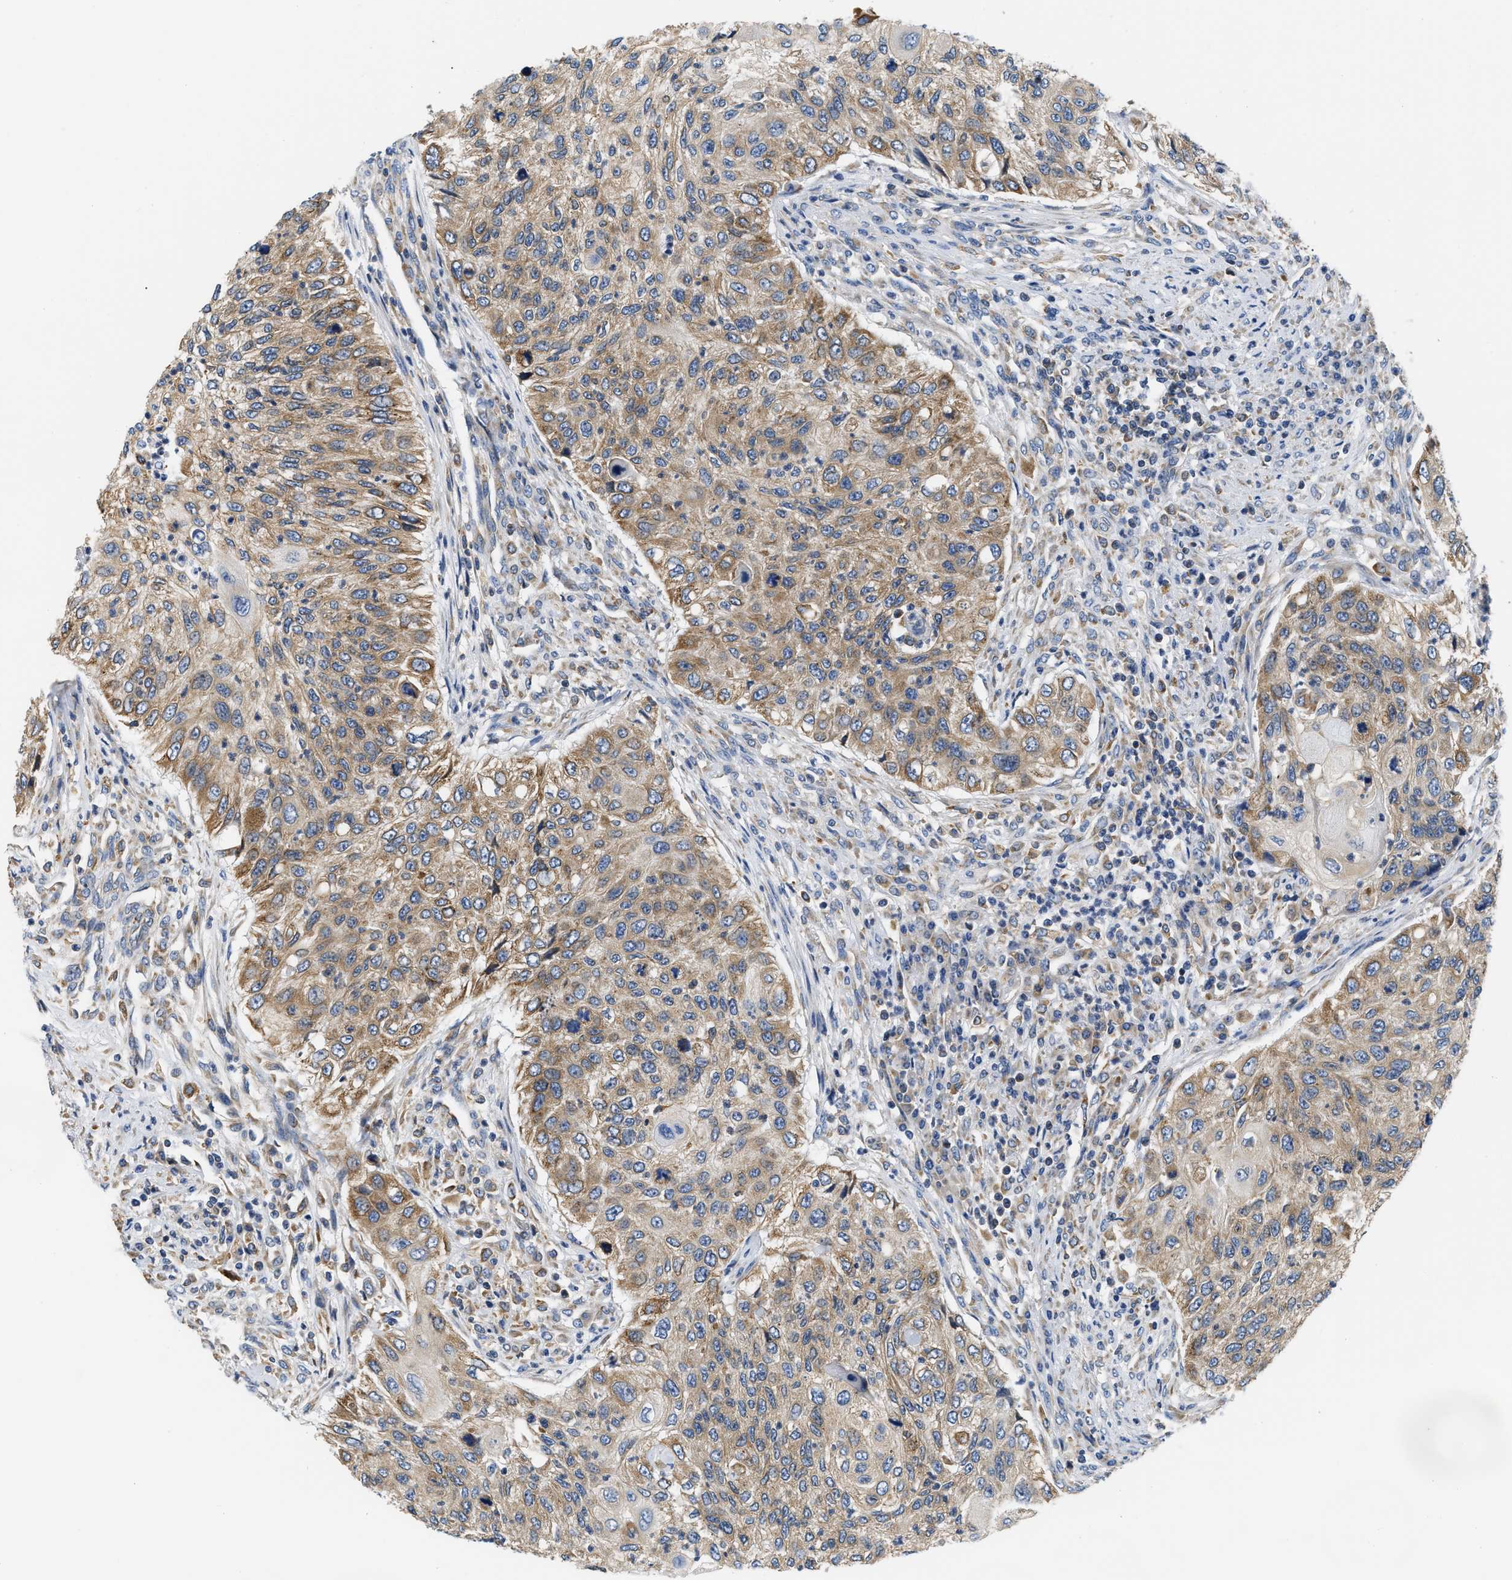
{"staining": {"intensity": "moderate", "quantity": "25%-75%", "location": "cytoplasmic/membranous"}, "tissue": "urothelial cancer", "cell_type": "Tumor cells", "image_type": "cancer", "snomed": [{"axis": "morphology", "description": "Urothelial carcinoma, High grade"}, {"axis": "topography", "description": "Urinary bladder"}], "caption": "A high-resolution image shows immunohistochemistry (IHC) staining of urothelial cancer, which displays moderate cytoplasmic/membranous staining in approximately 25%-75% of tumor cells. Ihc stains the protein of interest in brown and the nuclei are stained blue.", "gene": "HDHD3", "patient": {"sex": "female", "age": 60}}